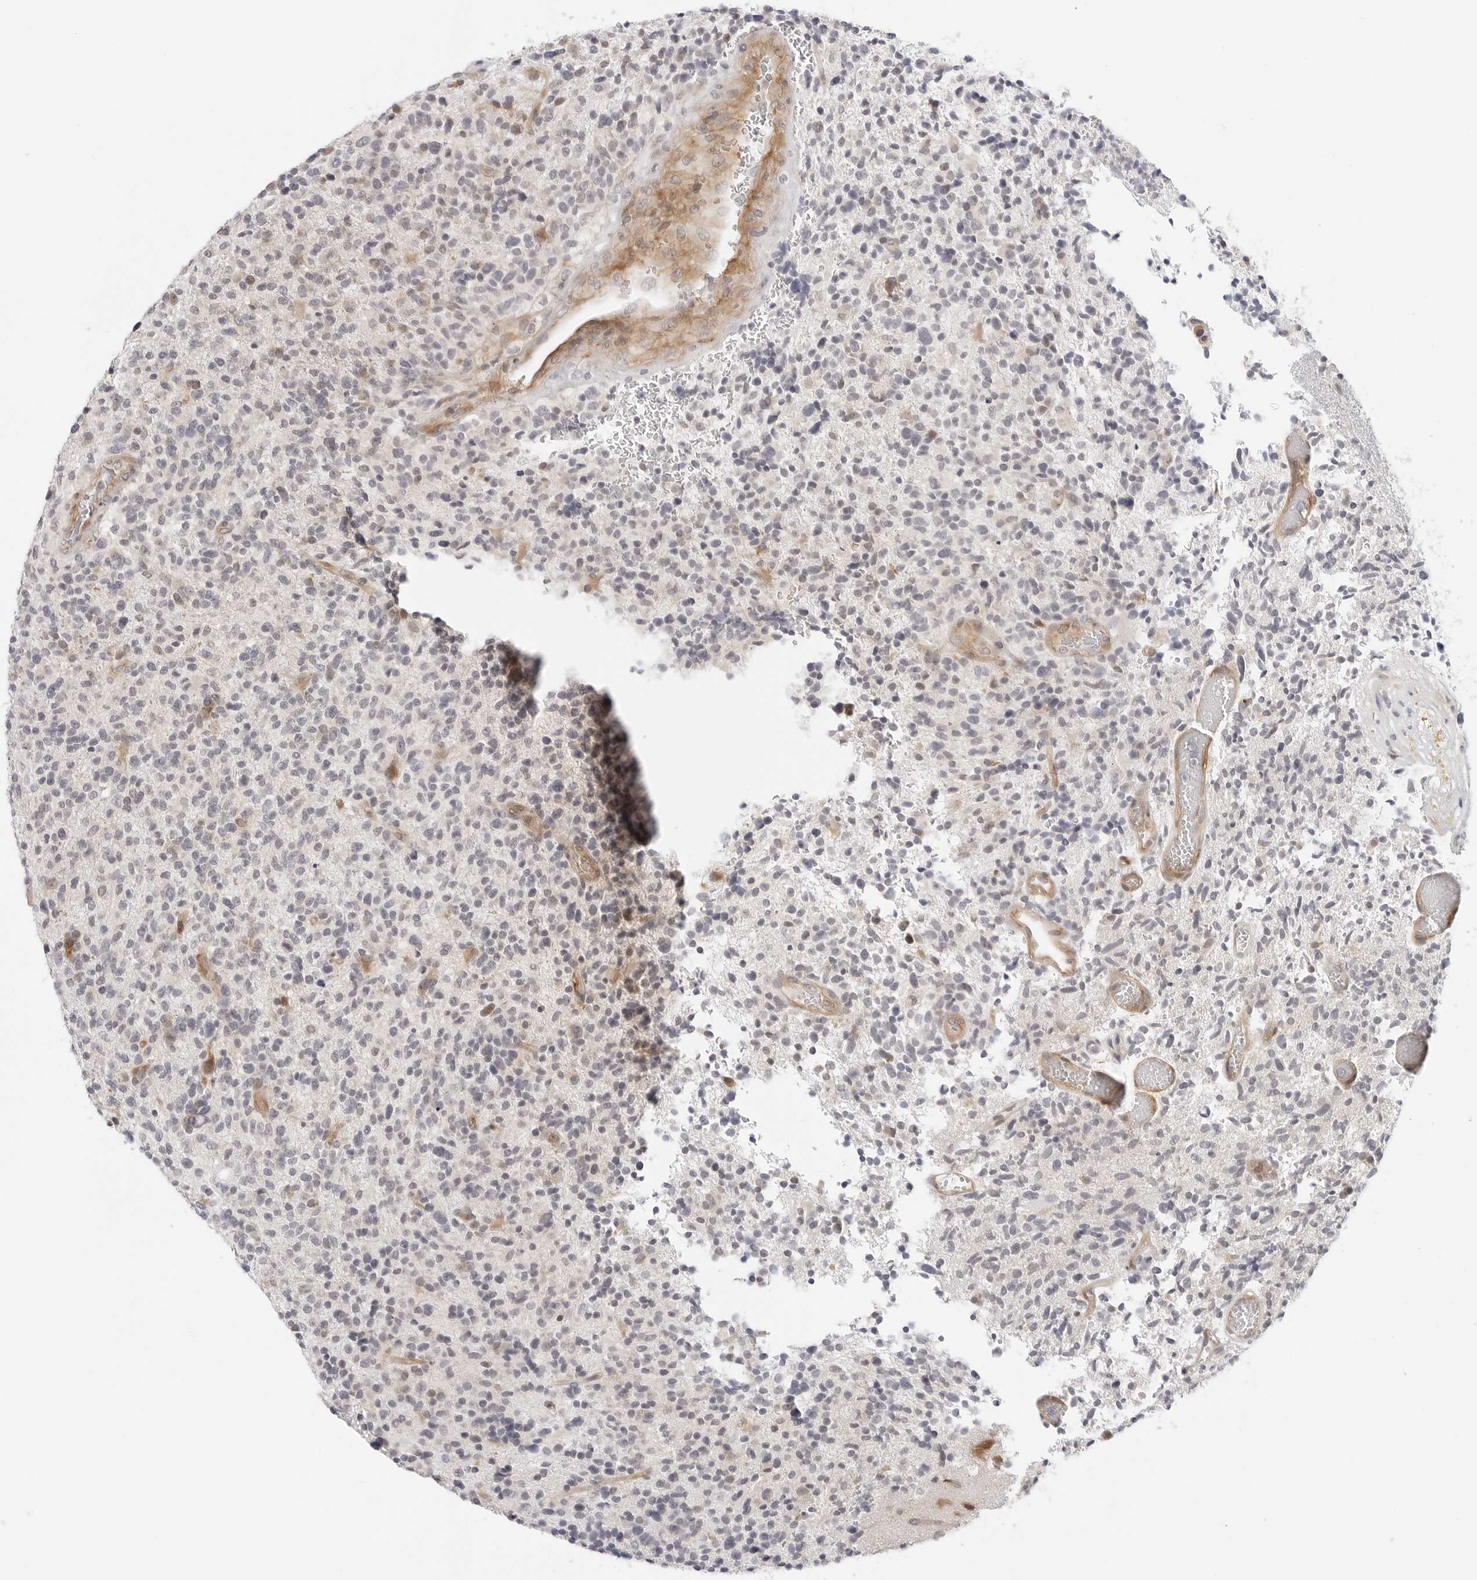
{"staining": {"intensity": "moderate", "quantity": "<25%", "location": "cytoplasmic/membranous"}, "tissue": "glioma", "cell_type": "Tumor cells", "image_type": "cancer", "snomed": [{"axis": "morphology", "description": "Glioma, malignant, High grade"}, {"axis": "topography", "description": "Brain"}], "caption": "Moderate cytoplasmic/membranous protein positivity is present in approximately <25% of tumor cells in glioma.", "gene": "TCP1", "patient": {"sex": "male", "age": 72}}